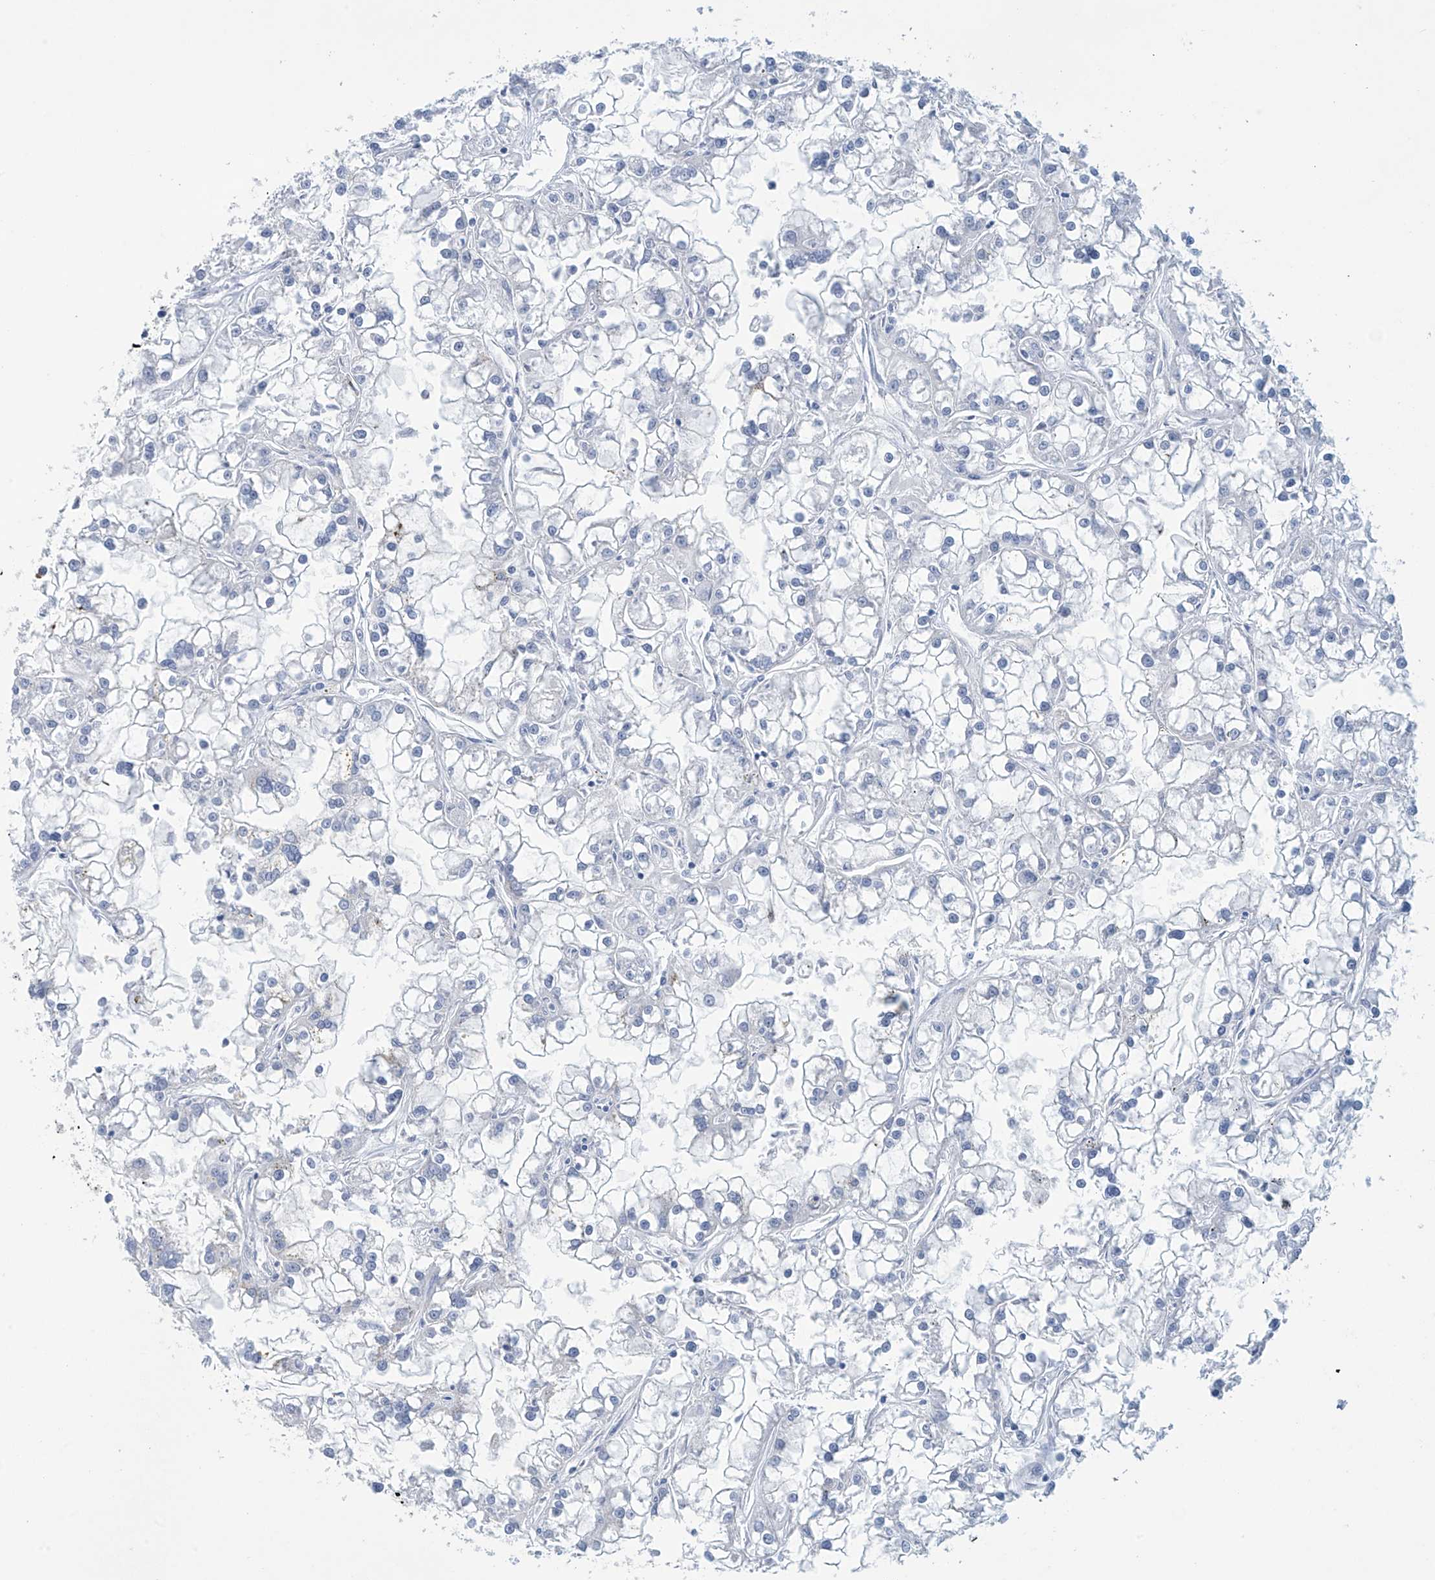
{"staining": {"intensity": "negative", "quantity": "none", "location": "none"}, "tissue": "renal cancer", "cell_type": "Tumor cells", "image_type": "cancer", "snomed": [{"axis": "morphology", "description": "Adenocarcinoma, NOS"}, {"axis": "topography", "description": "Kidney"}], "caption": "This is a histopathology image of IHC staining of renal adenocarcinoma, which shows no expression in tumor cells. (Brightfield microscopy of DAB immunohistochemistry at high magnification).", "gene": "DSP", "patient": {"sex": "female", "age": 52}}